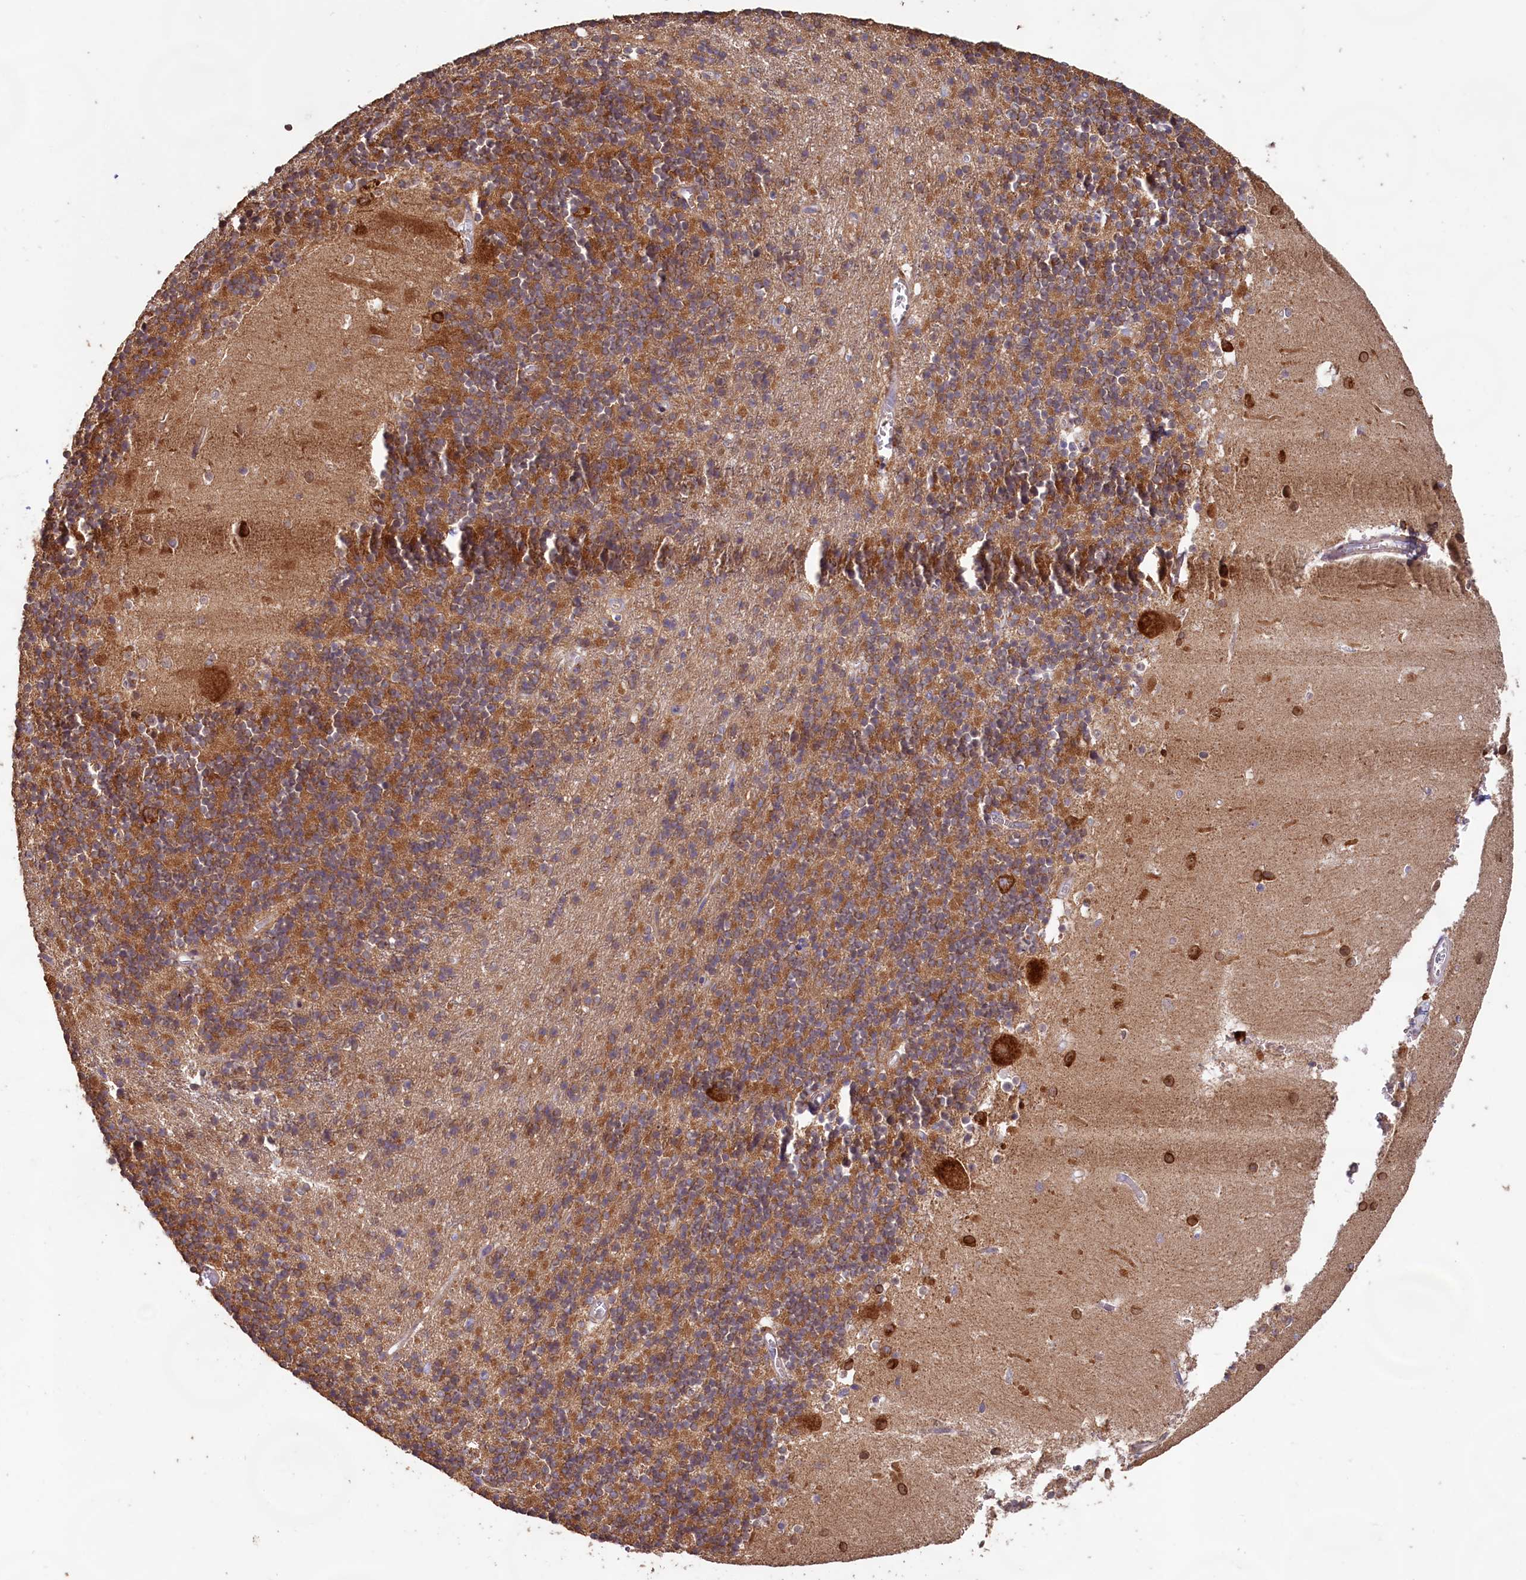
{"staining": {"intensity": "moderate", "quantity": ">75%", "location": "cytoplasmic/membranous"}, "tissue": "cerebellum", "cell_type": "Cells in granular layer", "image_type": "normal", "snomed": [{"axis": "morphology", "description": "Normal tissue, NOS"}, {"axis": "topography", "description": "Cerebellum"}], "caption": "Protein staining of unremarkable cerebellum reveals moderate cytoplasmic/membranous positivity in approximately >75% of cells in granular layer. (IHC, brightfield microscopy, high magnification).", "gene": "FUNDC1", "patient": {"sex": "male", "age": 54}}